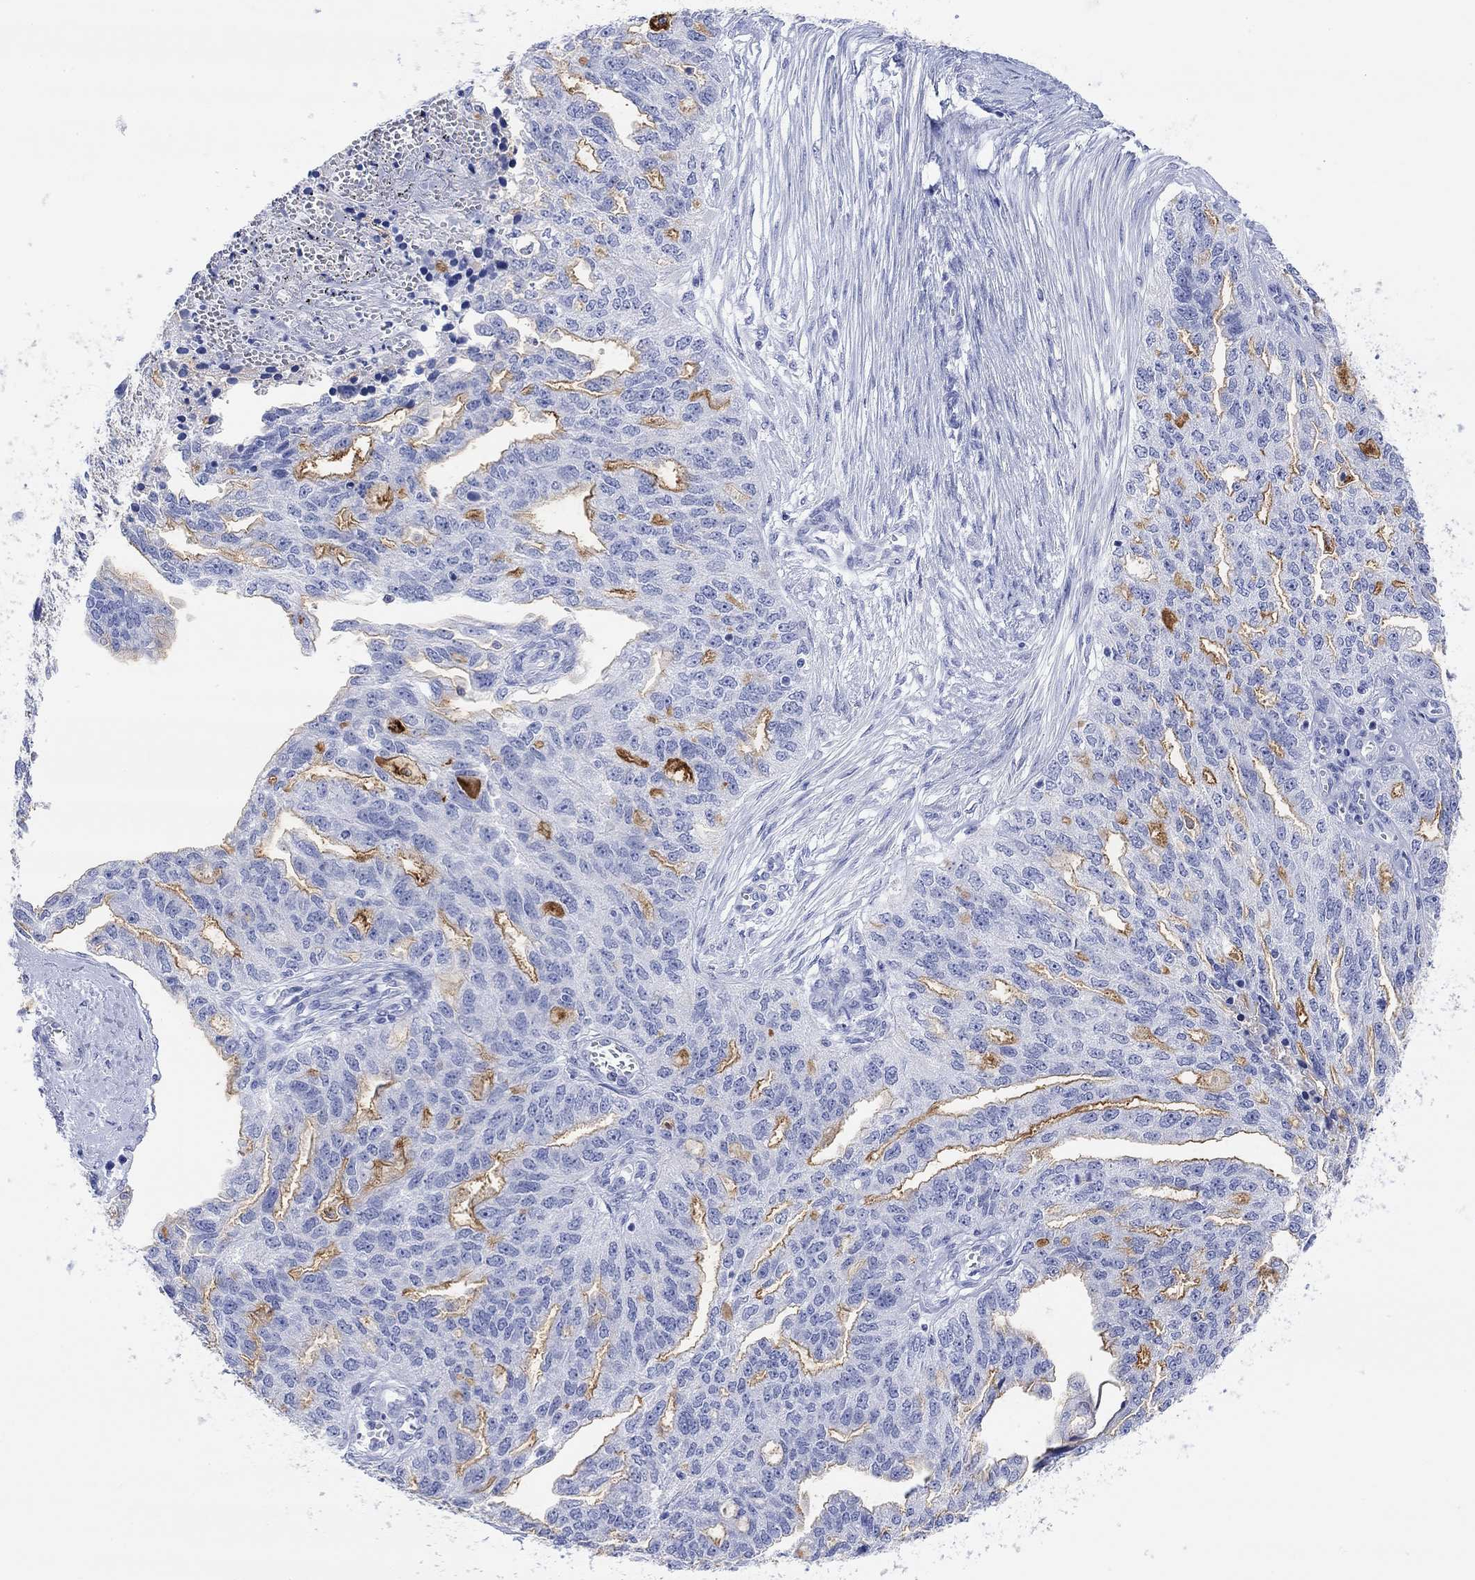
{"staining": {"intensity": "strong", "quantity": "<25%", "location": "cytoplasmic/membranous"}, "tissue": "ovarian cancer", "cell_type": "Tumor cells", "image_type": "cancer", "snomed": [{"axis": "morphology", "description": "Cystadenocarcinoma, serous, NOS"}, {"axis": "topography", "description": "Ovary"}], "caption": "Ovarian serous cystadenocarcinoma stained for a protein (brown) demonstrates strong cytoplasmic/membranous positive expression in approximately <25% of tumor cells.", "gene": "XIRP2", "patient": {"sex": "female", "age": 51}}